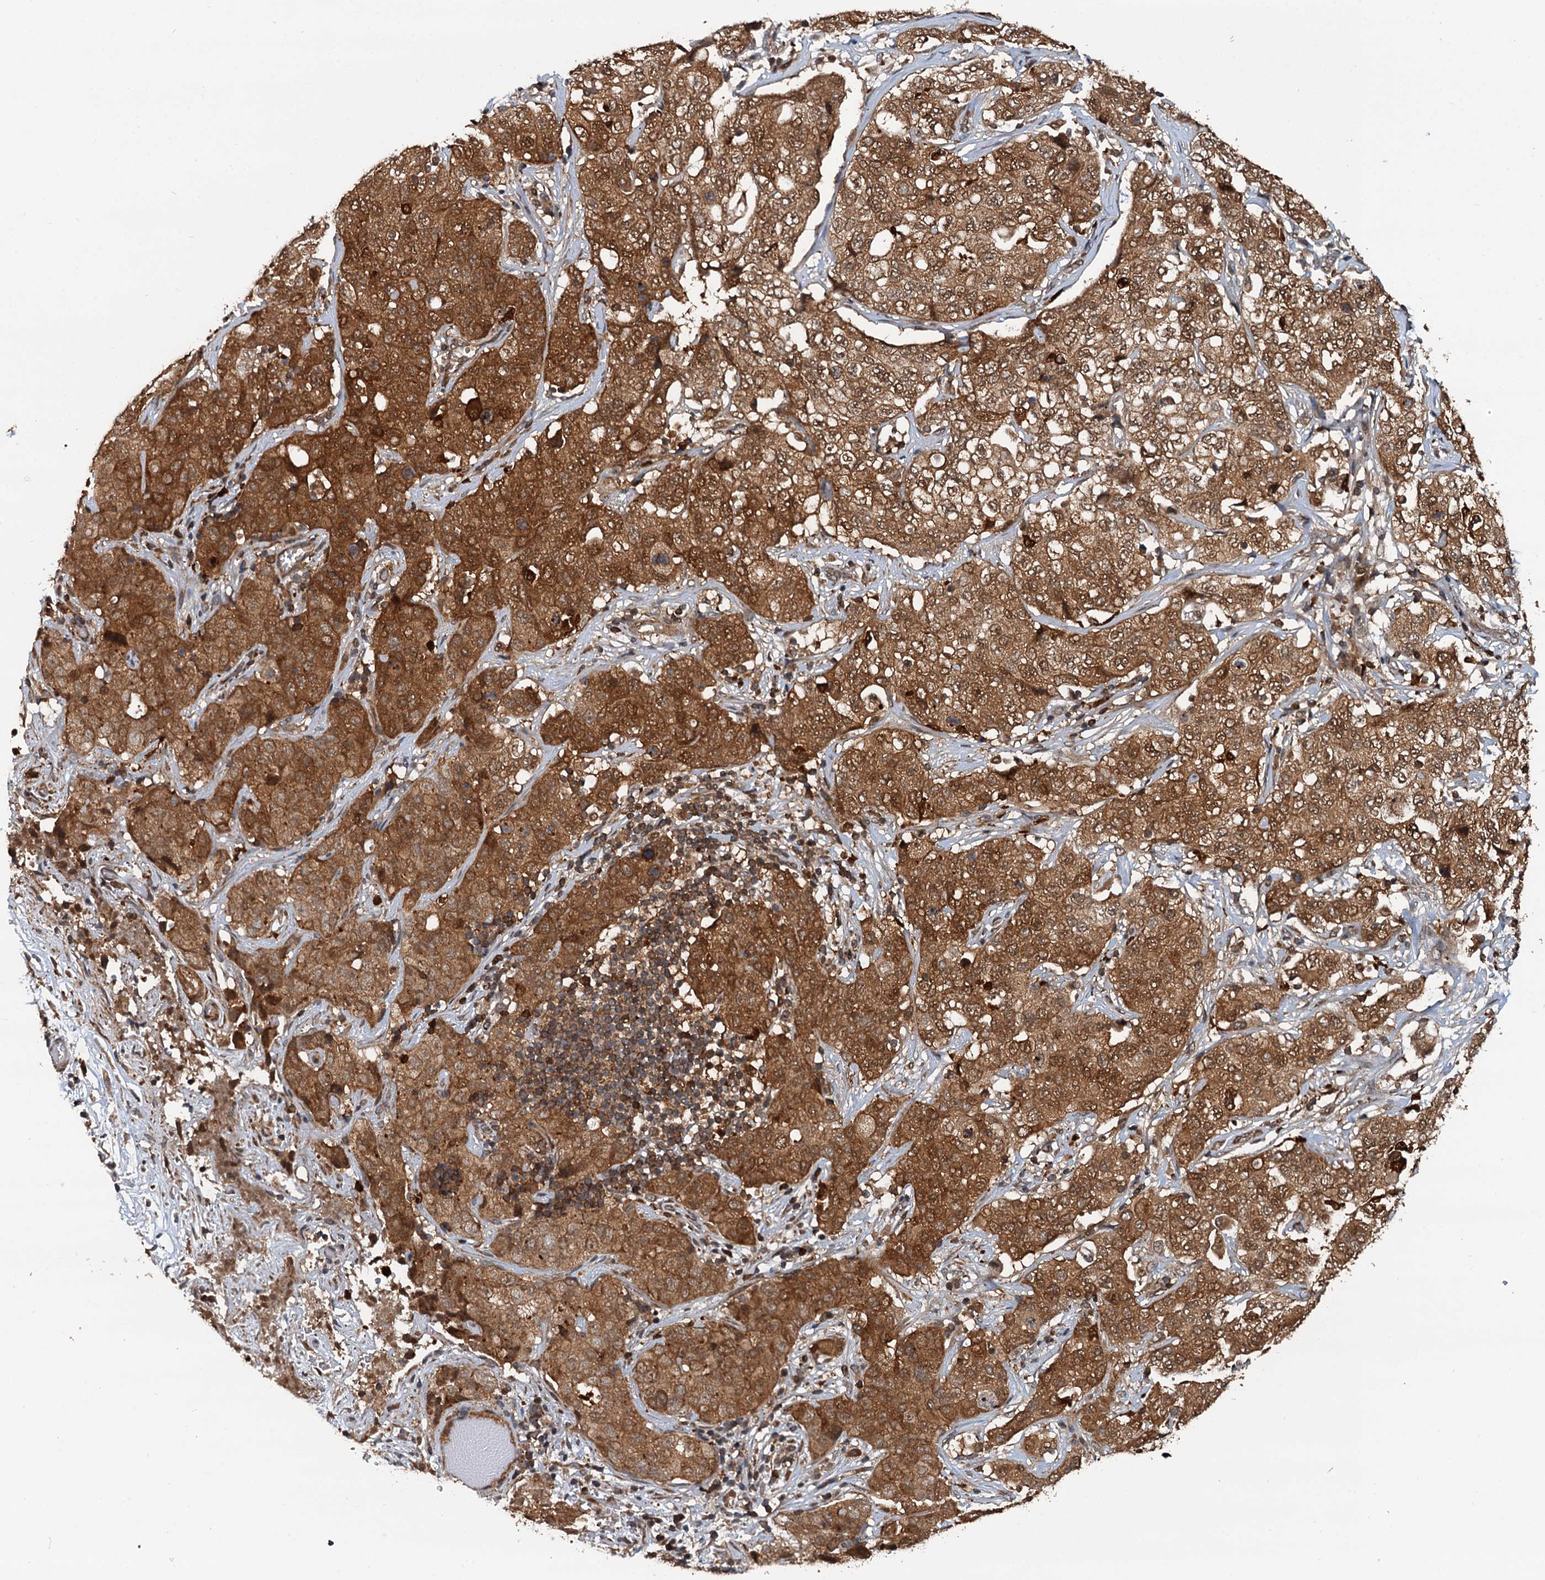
{"staining": {"intensity": "strong", "quantity": ">75%", "location": "cytoplasmic/membranous,nuclear"}, "tissue": "stomach cancer", "cell_type": "Tumor cells", "image_type": "cancer", "snomed": [{"axis": "morphology", "description": "Normal tissue, NOS"}, {"axis": "morphology", "description": "Adenocarcinoma, NOS"}, {"axis": "topography", "description": "Lymph node"}, {"axis": "topography", "description": "Stomach"}], "caption": "This micrograph reveals adenocarcinoma (stomach) stained with IHC to label a protein in brown. The cytoplasmic/membranous and nuclear of tumor cells show strong positivity for the protein. Nuclei are counter-stained blue.", "gene": "STUB1", "patient": {"sex": "male", "age": 48}}